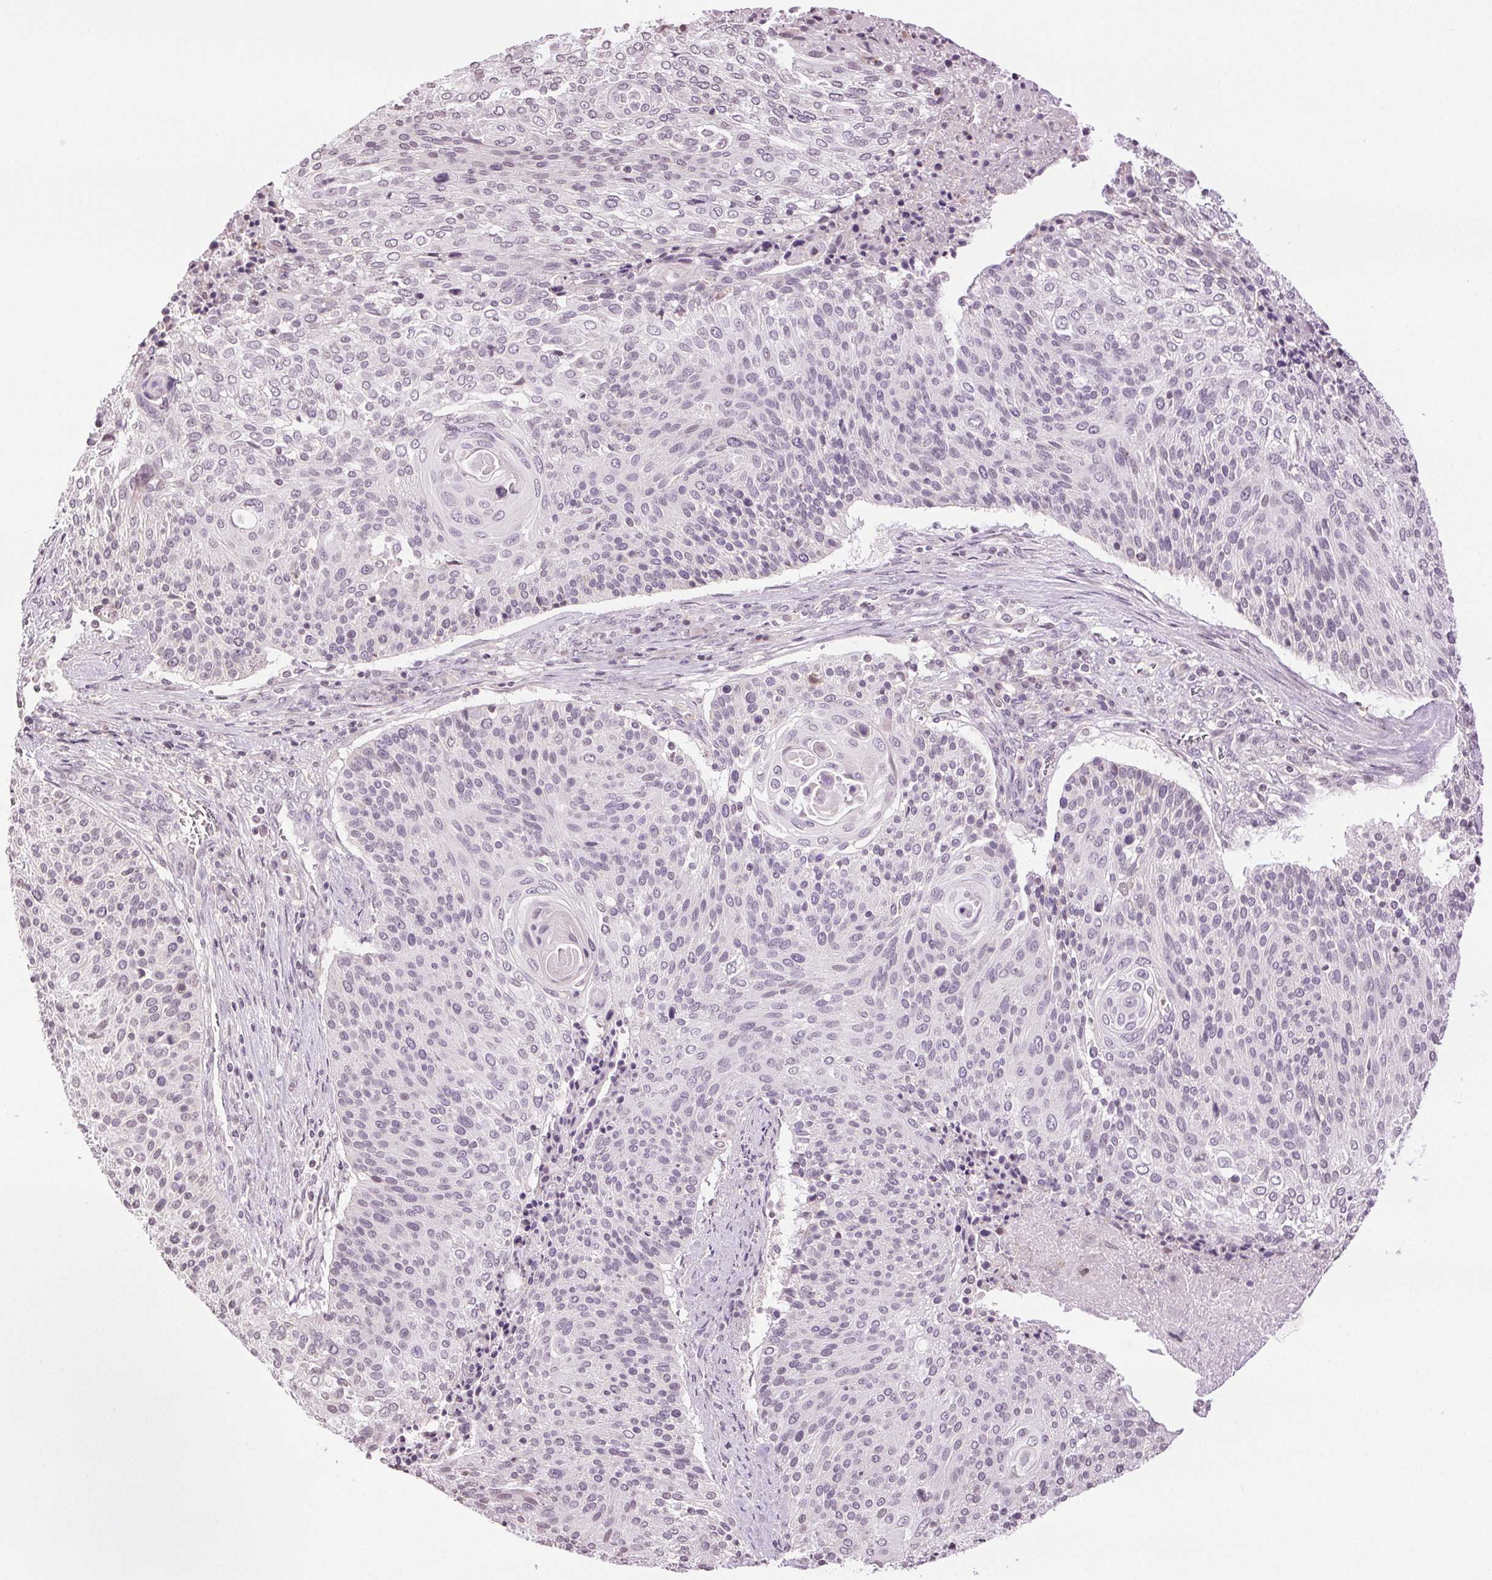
{"staining": {"intensity": "negative", "quantity": "none", "location": "none"}, "tissue": "cervical cancer", "cell_type": "Tumor cells", "image_type": "cancer", "snomed": [{"axis": "morphology", "description": "Squamous cell carcinoma, NOS"}, {"axis": "topography", "description": "Cervix"}], "caption": "Cervical squamous cell carcinoma was stained to show a protein in brown. There is no significant expression in tumor cells.", "gene": "TNNT3", "patient": {"sex": "female", "age": 31}}